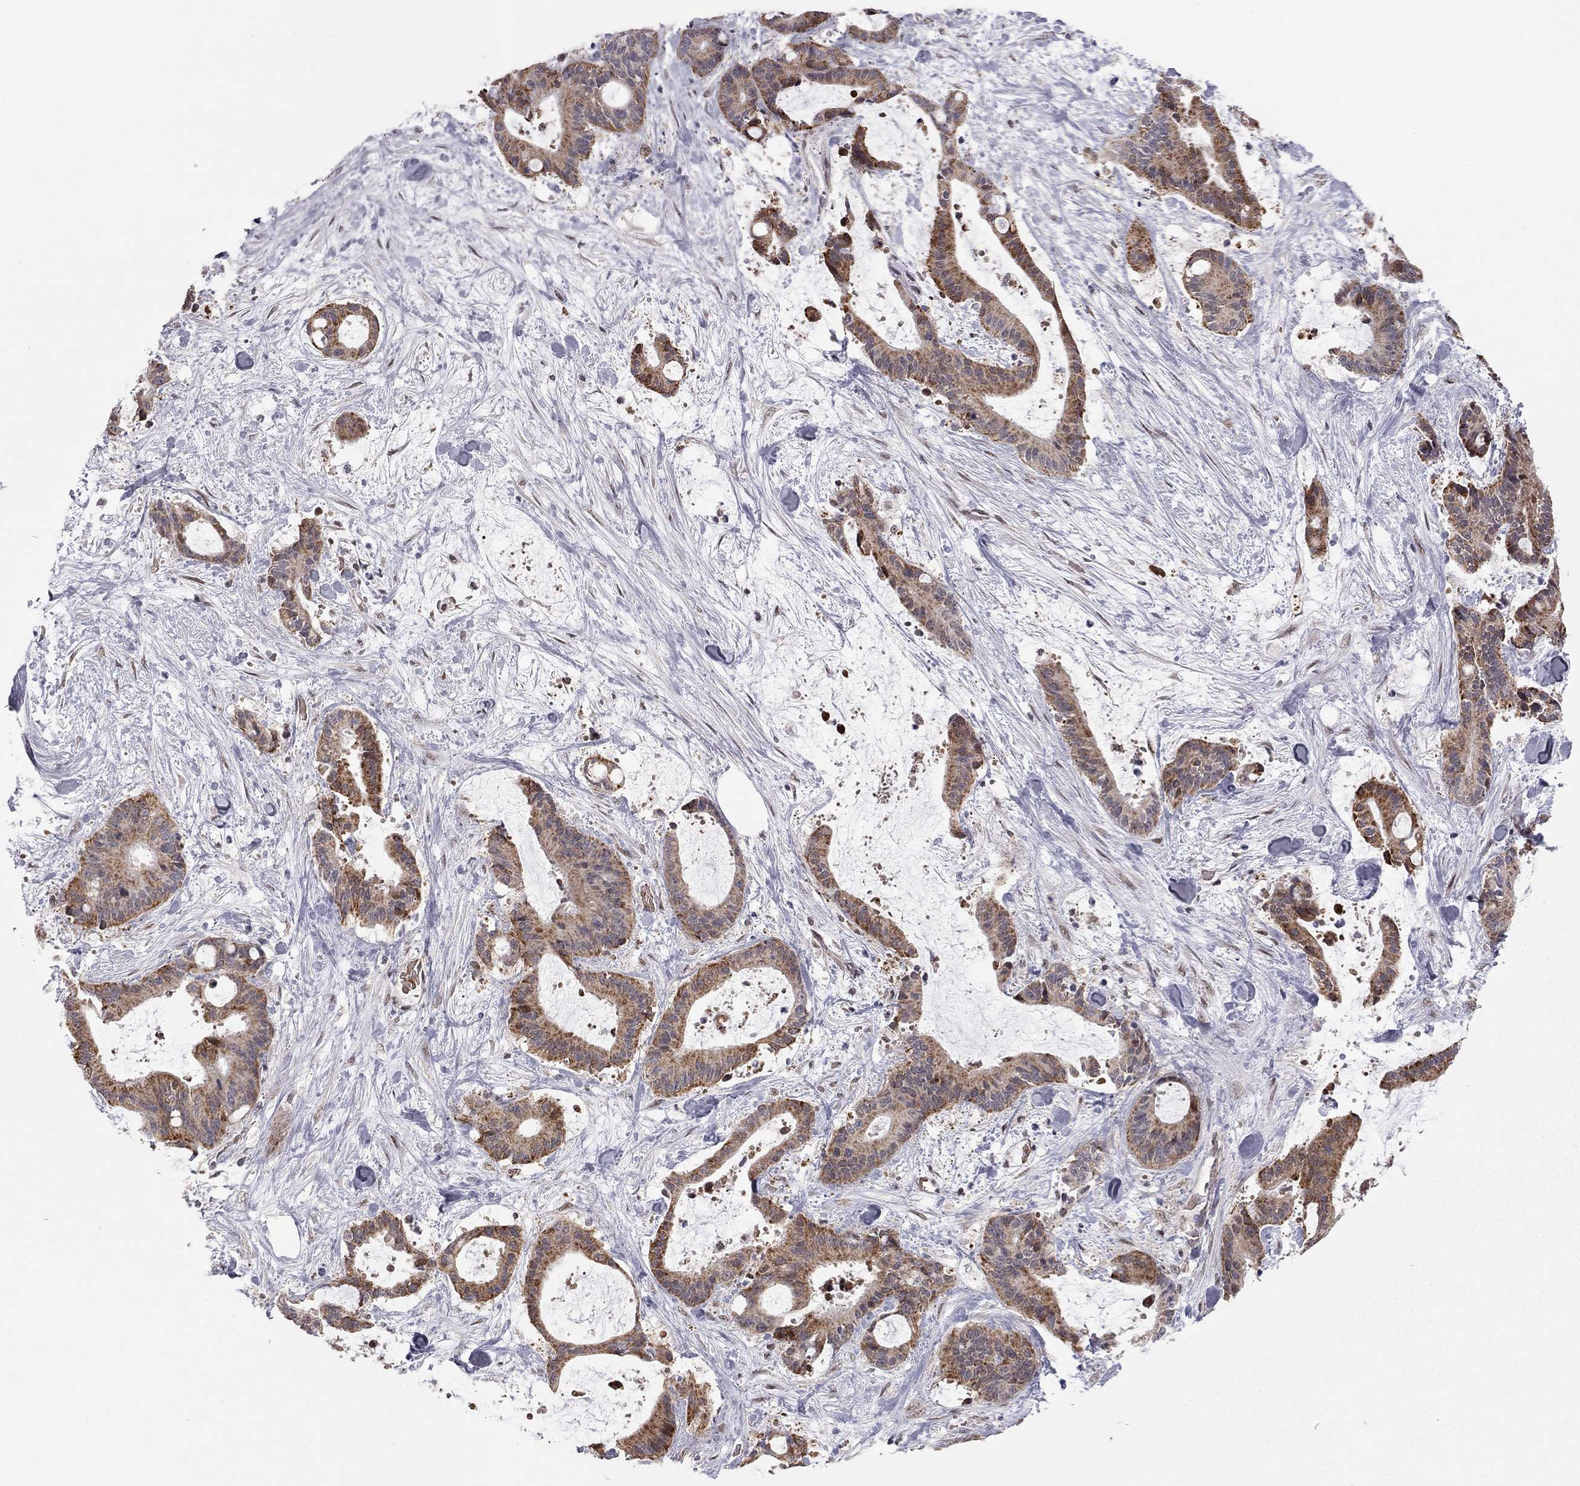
{"staining": {"intensity": "strong", "quantity": ">75%", "location": "cytoplasmic/membranous"}, "tissue": "liver cancer", "cell_type": "Tumor cells", "image_type": "cancer", "snomed": [{"axis": "morphology", "description": "Cholangiocarcinoma"}, {"axis": "topography", "description": "Liver"}], "caption": "Human liver cancer (cholangiocarcinoma) stained with a brown dye reveals strong cytoplasmic/membranous positive positivity in about >75% of tumor cells.", "gene": "MC3R", "patient": {"sex": "female", "age": 73}}